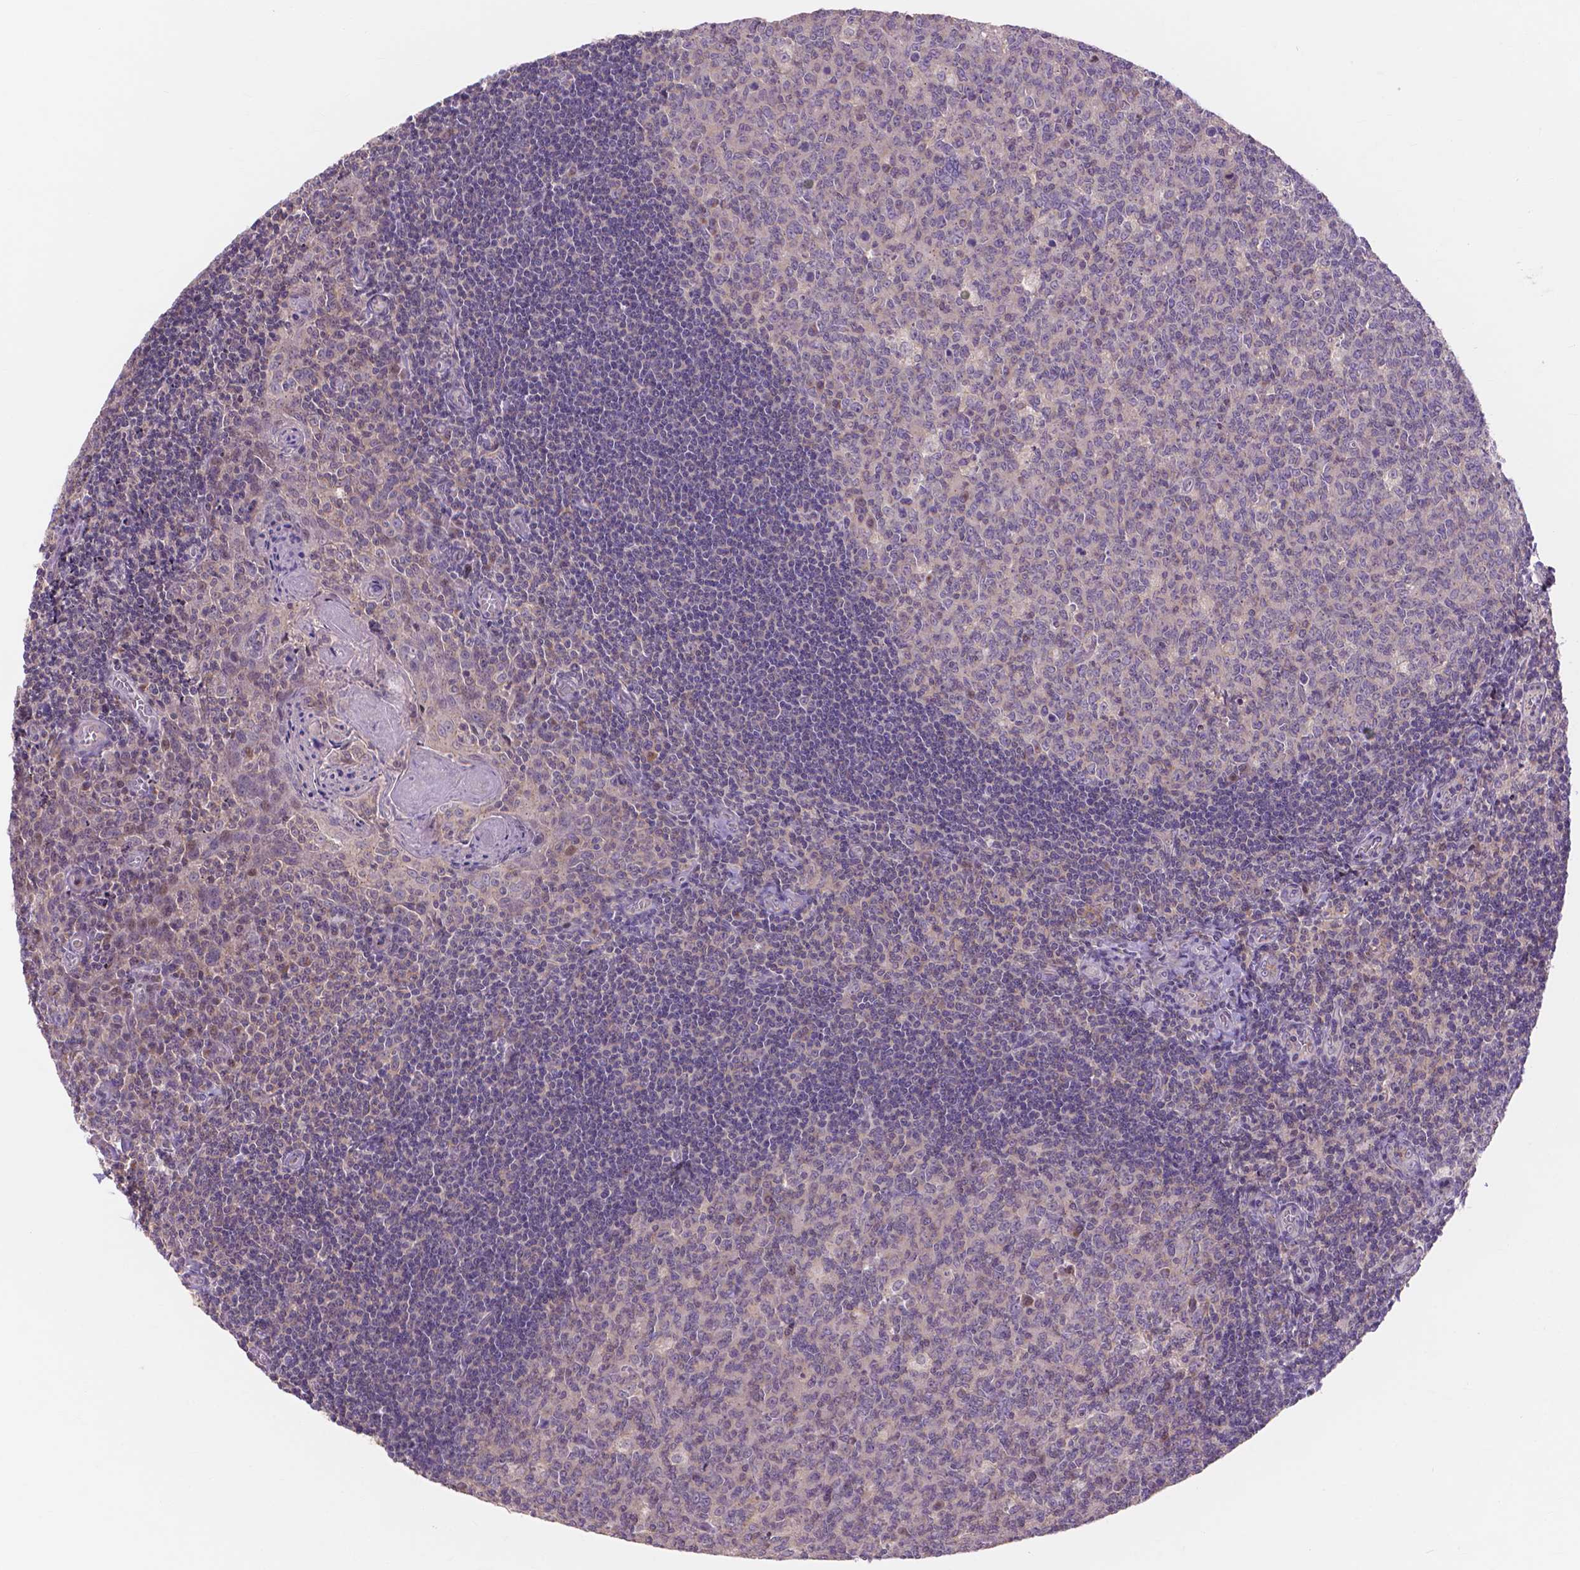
{"staining": {"intensity": "negative", "quantity": "none", "location": "none"}, "tissue": "tonsil", "cell_type": "Germinal center cells", "image_type": "normal", "snomed": [{"axis": "morphology", "description": "Normal tissue, NOS"}, {"axis": "morphology", "description": "Inflammation, NOS"}, {"axis": "topography", "description": "Tonsil"}], "caption": "This is an IHC histopathology image of unremarkable tonsil. There is no expression in germinal center cells.", "gene": "PRDM13", "patient": {"sex": "female", "age": 31}}